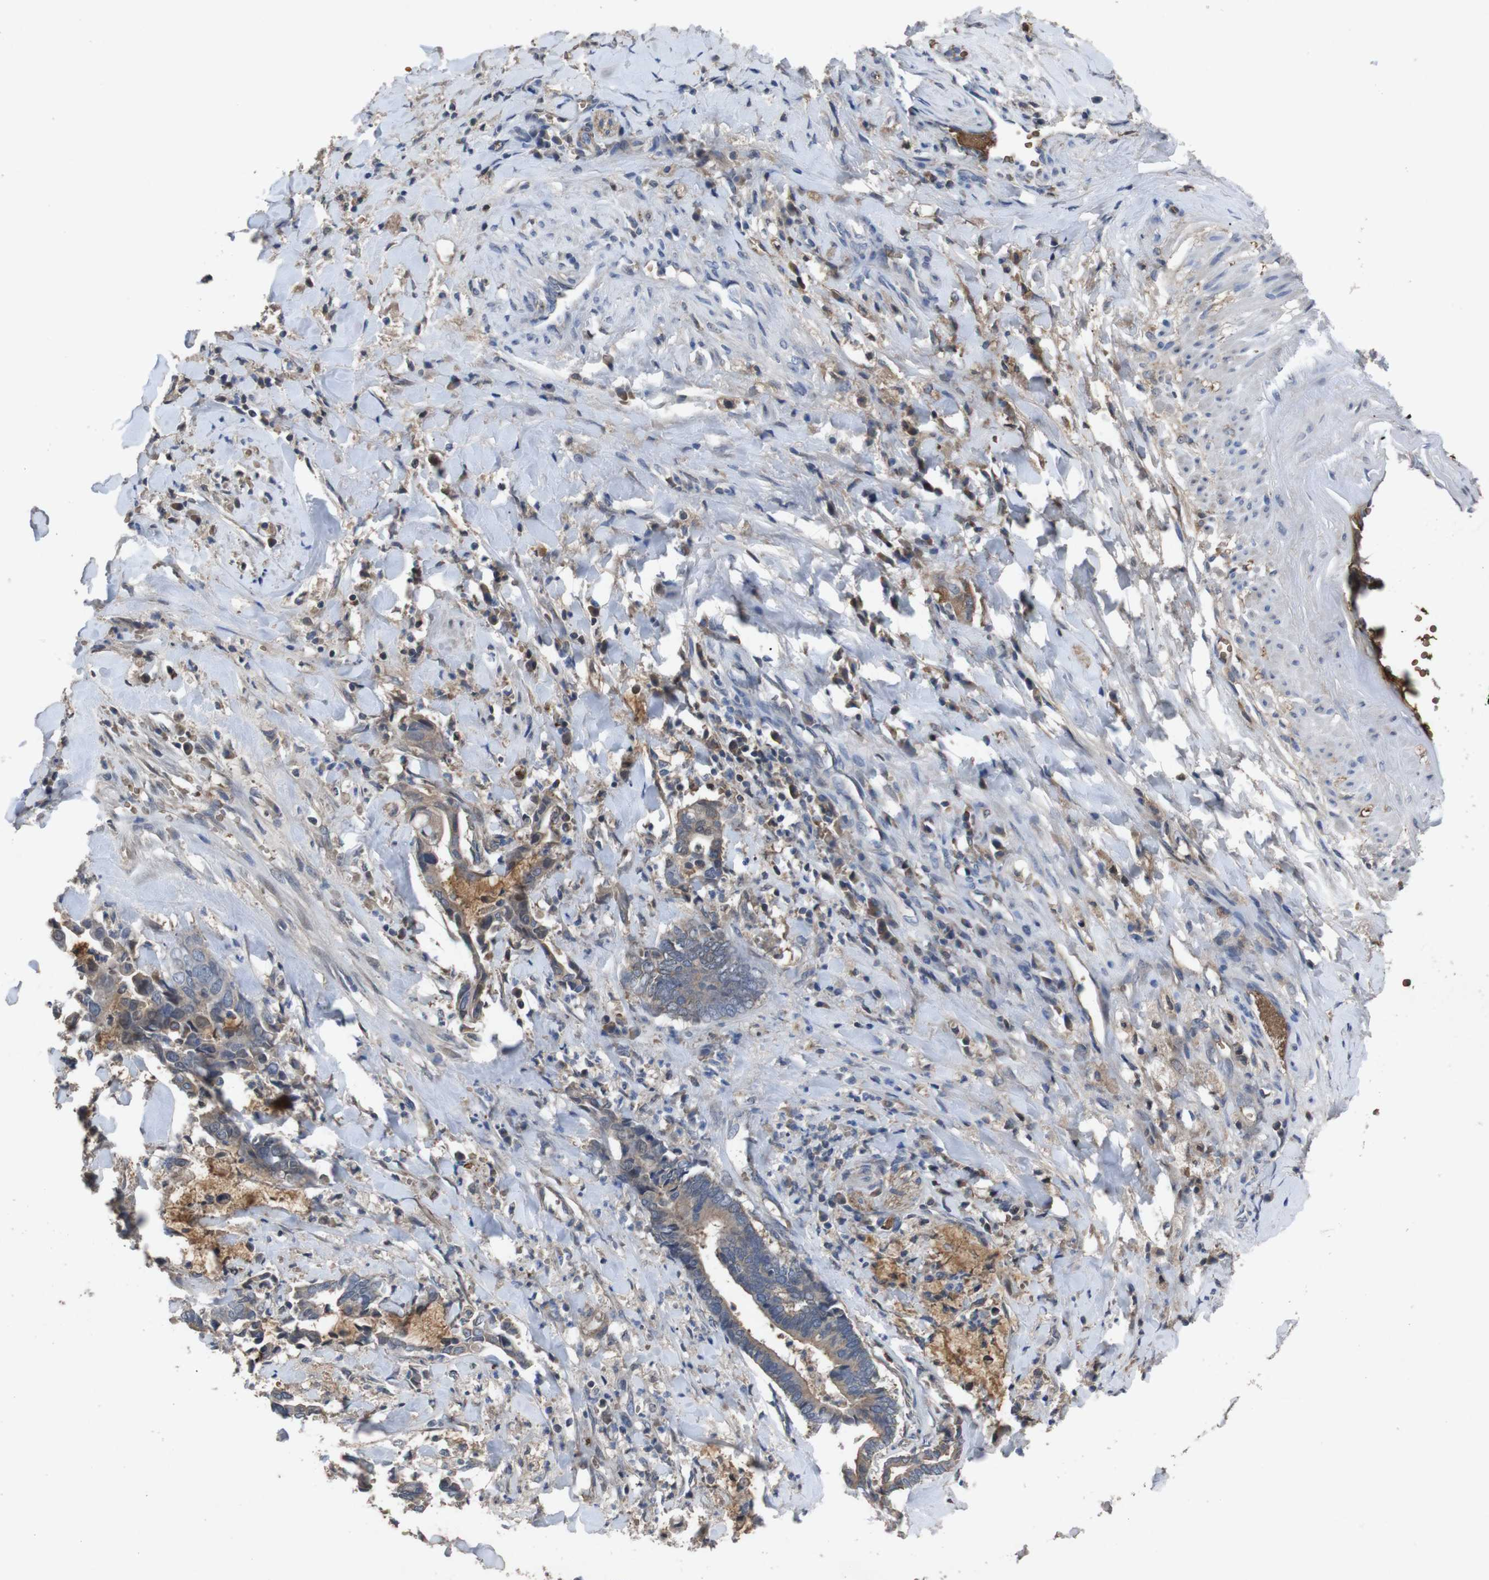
{"staining": {"intensity": "moderate", "quantity": ">75%", "location": "cytoplasmic/membranous"}, "tissue": "cervical cancer", "cell_type": "Tumor cells", "image_type": "cancer", "snomed": [{"axis": "morphology", "description": "Adenocarcinoma, NOS"}, {"axis": "topography", "description": "Cervix"}], "caption": "Immunohistochemistry (IHC) image of cervical cancer stained for a protein (brown), which displays medium levels of moderate cytoplasmic/membranous positivity in about >75% of tumor cells.", "gene": "SPTB", "patient": {"sex": "female", "age": 44}}